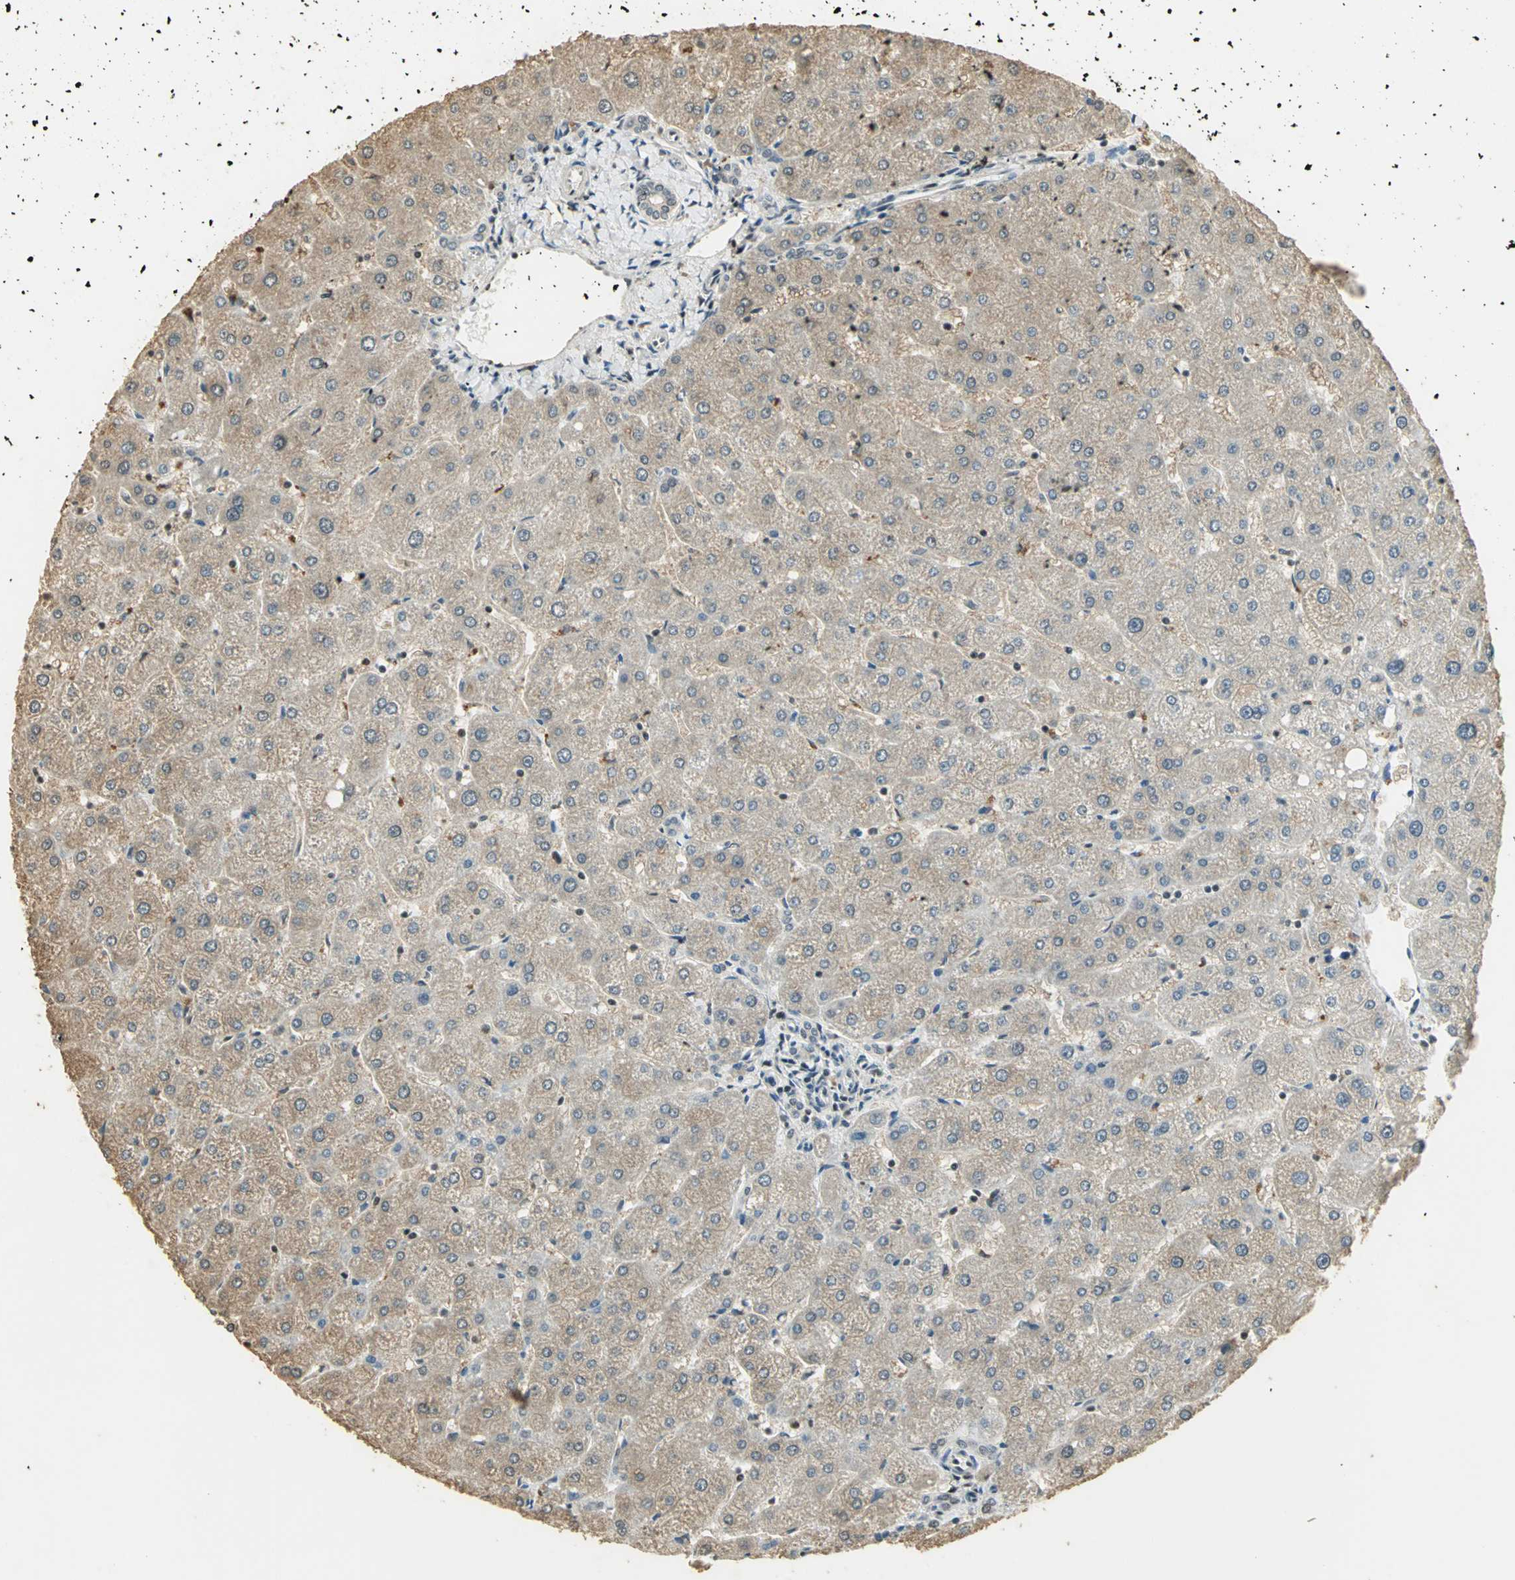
{"staining": {"intensity": "negative", "quantity": "none", "location": "none"}, "tissue": "liver", "cell_type": "Cholangiocytes", "image_type": "normal", "snomed": [{"axis": "morphology", "description": "Normal tissue, NOS"}, {"axis": "topography", "description": "Liver"}], "caption": "High power microscopy histopathology image of an IHC image of unremarkable liver, revealing no significant positivity in cholangiocytes. Nuclei are stained in blue.", "gene": "ELF1", "patient": {"sex": "male", "age": 67}}